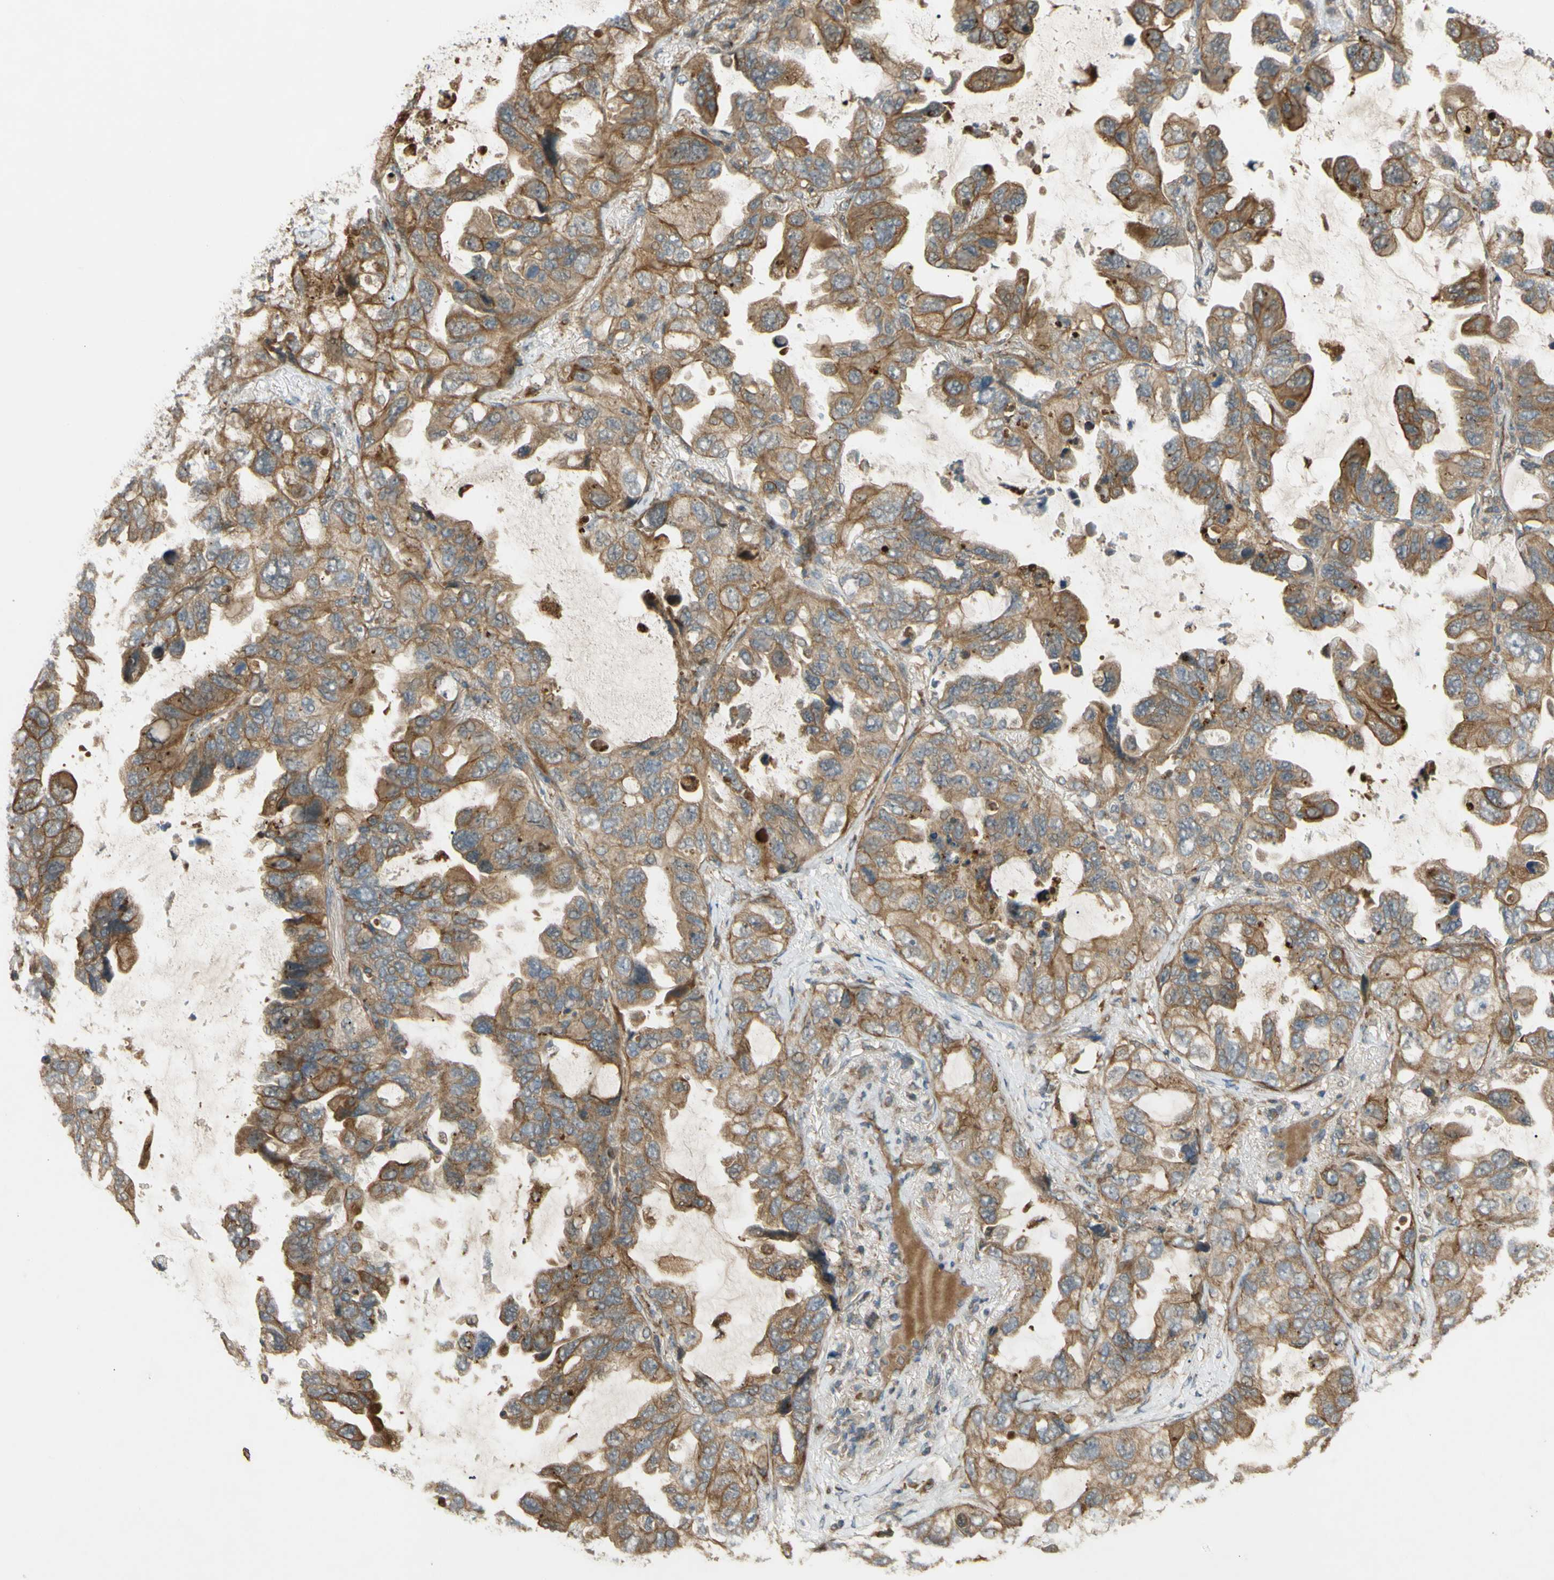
{"staining": {"intensity": "moderate", "quantity": ">75%", "location": "cytoplasmic/membranous"}, "tissue": "lung cancer", "cell_type": "Tumor cells", "image_type": "cancer", "snomed": [{"axis": "morphology", "description": "Squamous cell carcinoma, NOS"}, {"axis": "topography", "description": "Lung"}], "caption": "Squamous cell carcinoma (lung) stained for a protein (brown) displays moderate cytoplasmic/membranous positive staining in approximately >75% of tumor cells.", "gene": "FLII", "patient": {"sex": "female", "age": 73}}